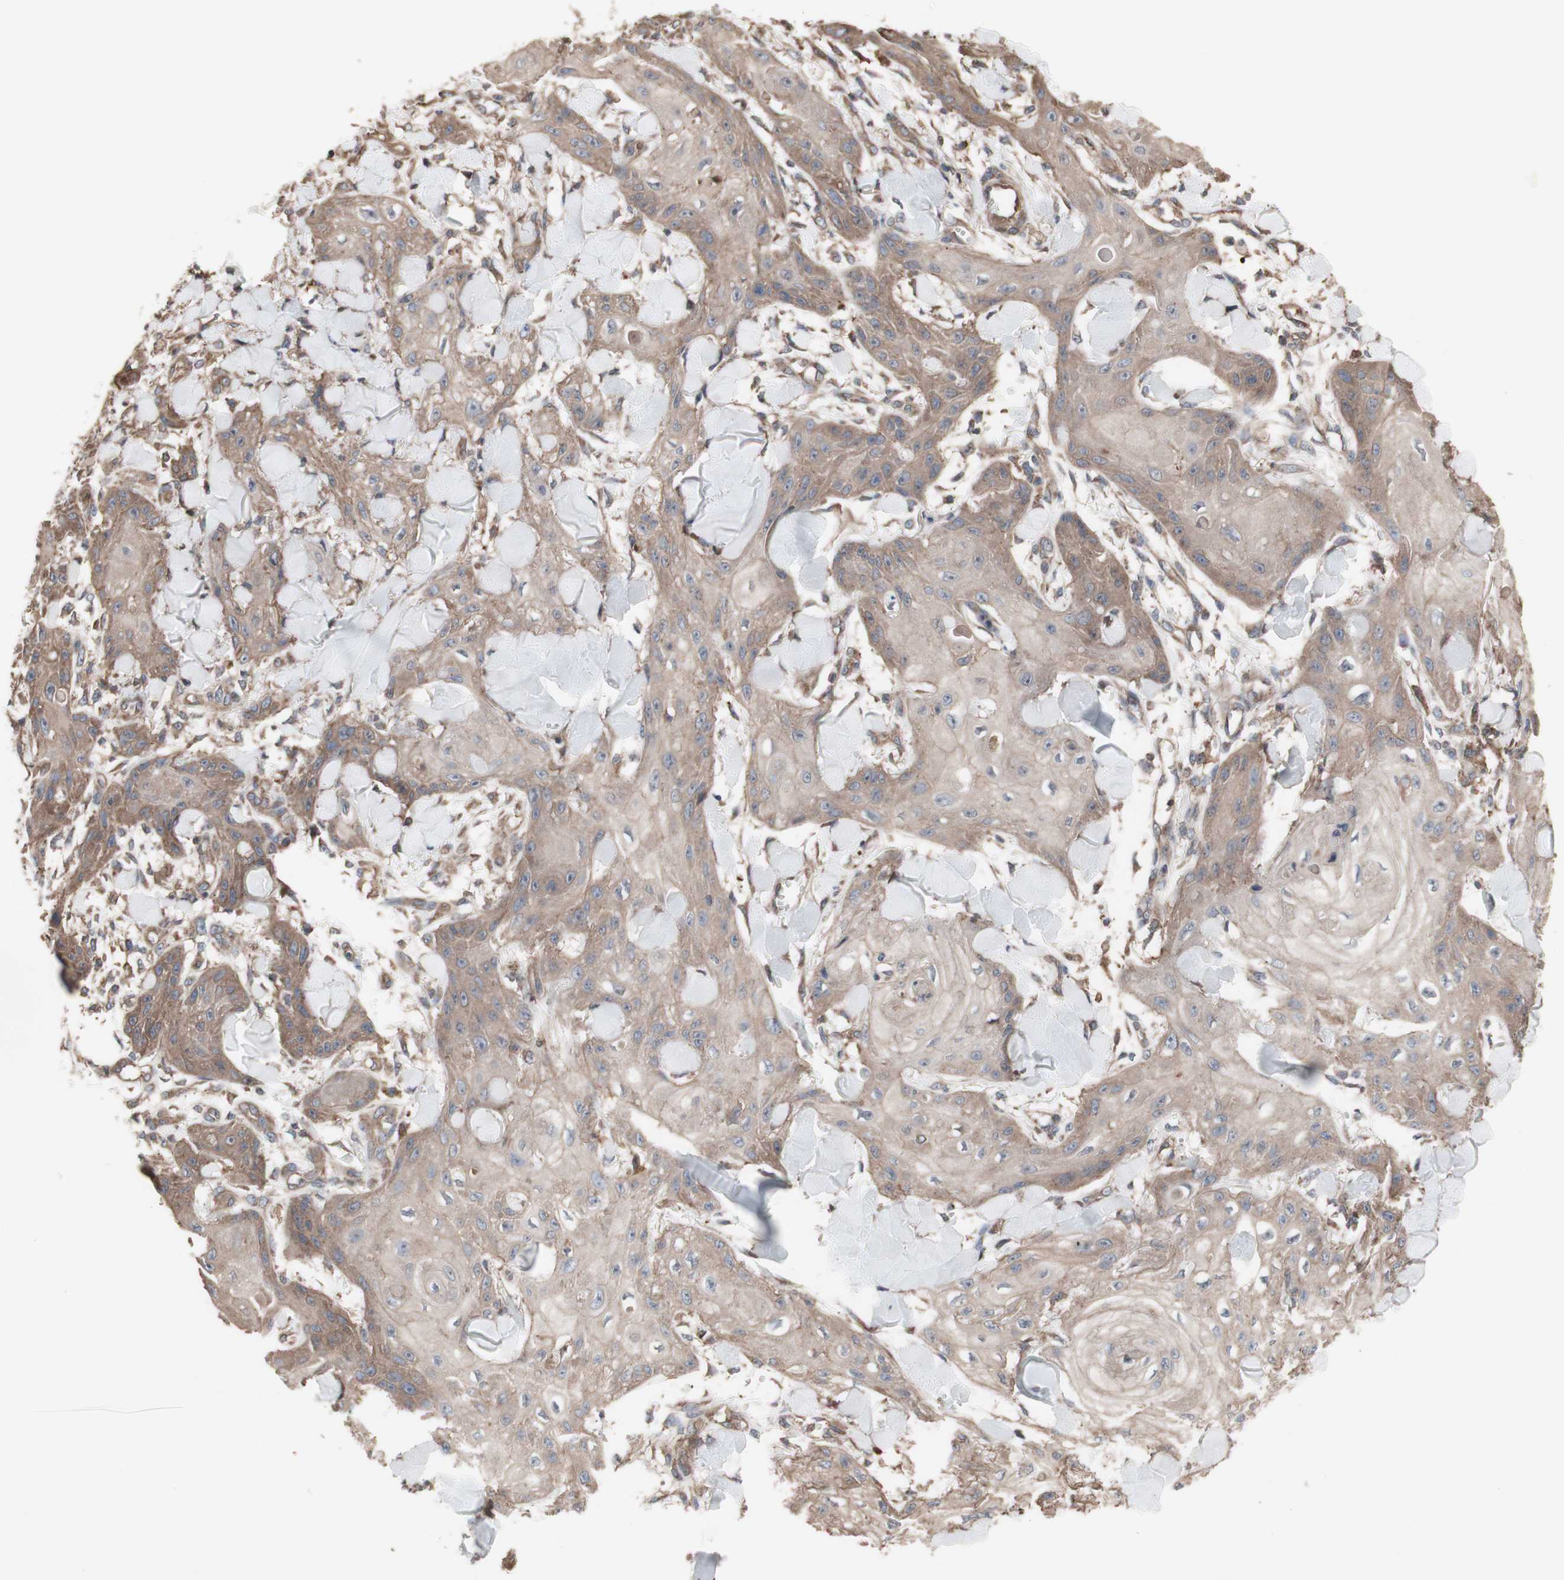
{"staining": {"intensity": "moderate", "quantity": ">75%", "location": "cytoplasmic/membranous"}, "tissue": "skin cancer", "cell_type": "Tumor cells", "image_type": "cancer", "snomed": [{"axis": "morphology", "description": "Squamous cell carcinoma, NOS"}, {"axis": "topography", "description": "Skin"}], "caption": "A high-resolution photomicrograph shows IHC staining of squamous cell carcinoma (skin), which demonstrates moderate cytoplasmic/membranous positivity in approximately >75% of tumor cells.", "gene": "COPB1", "patient": {"sex": "male", "age": 74}}